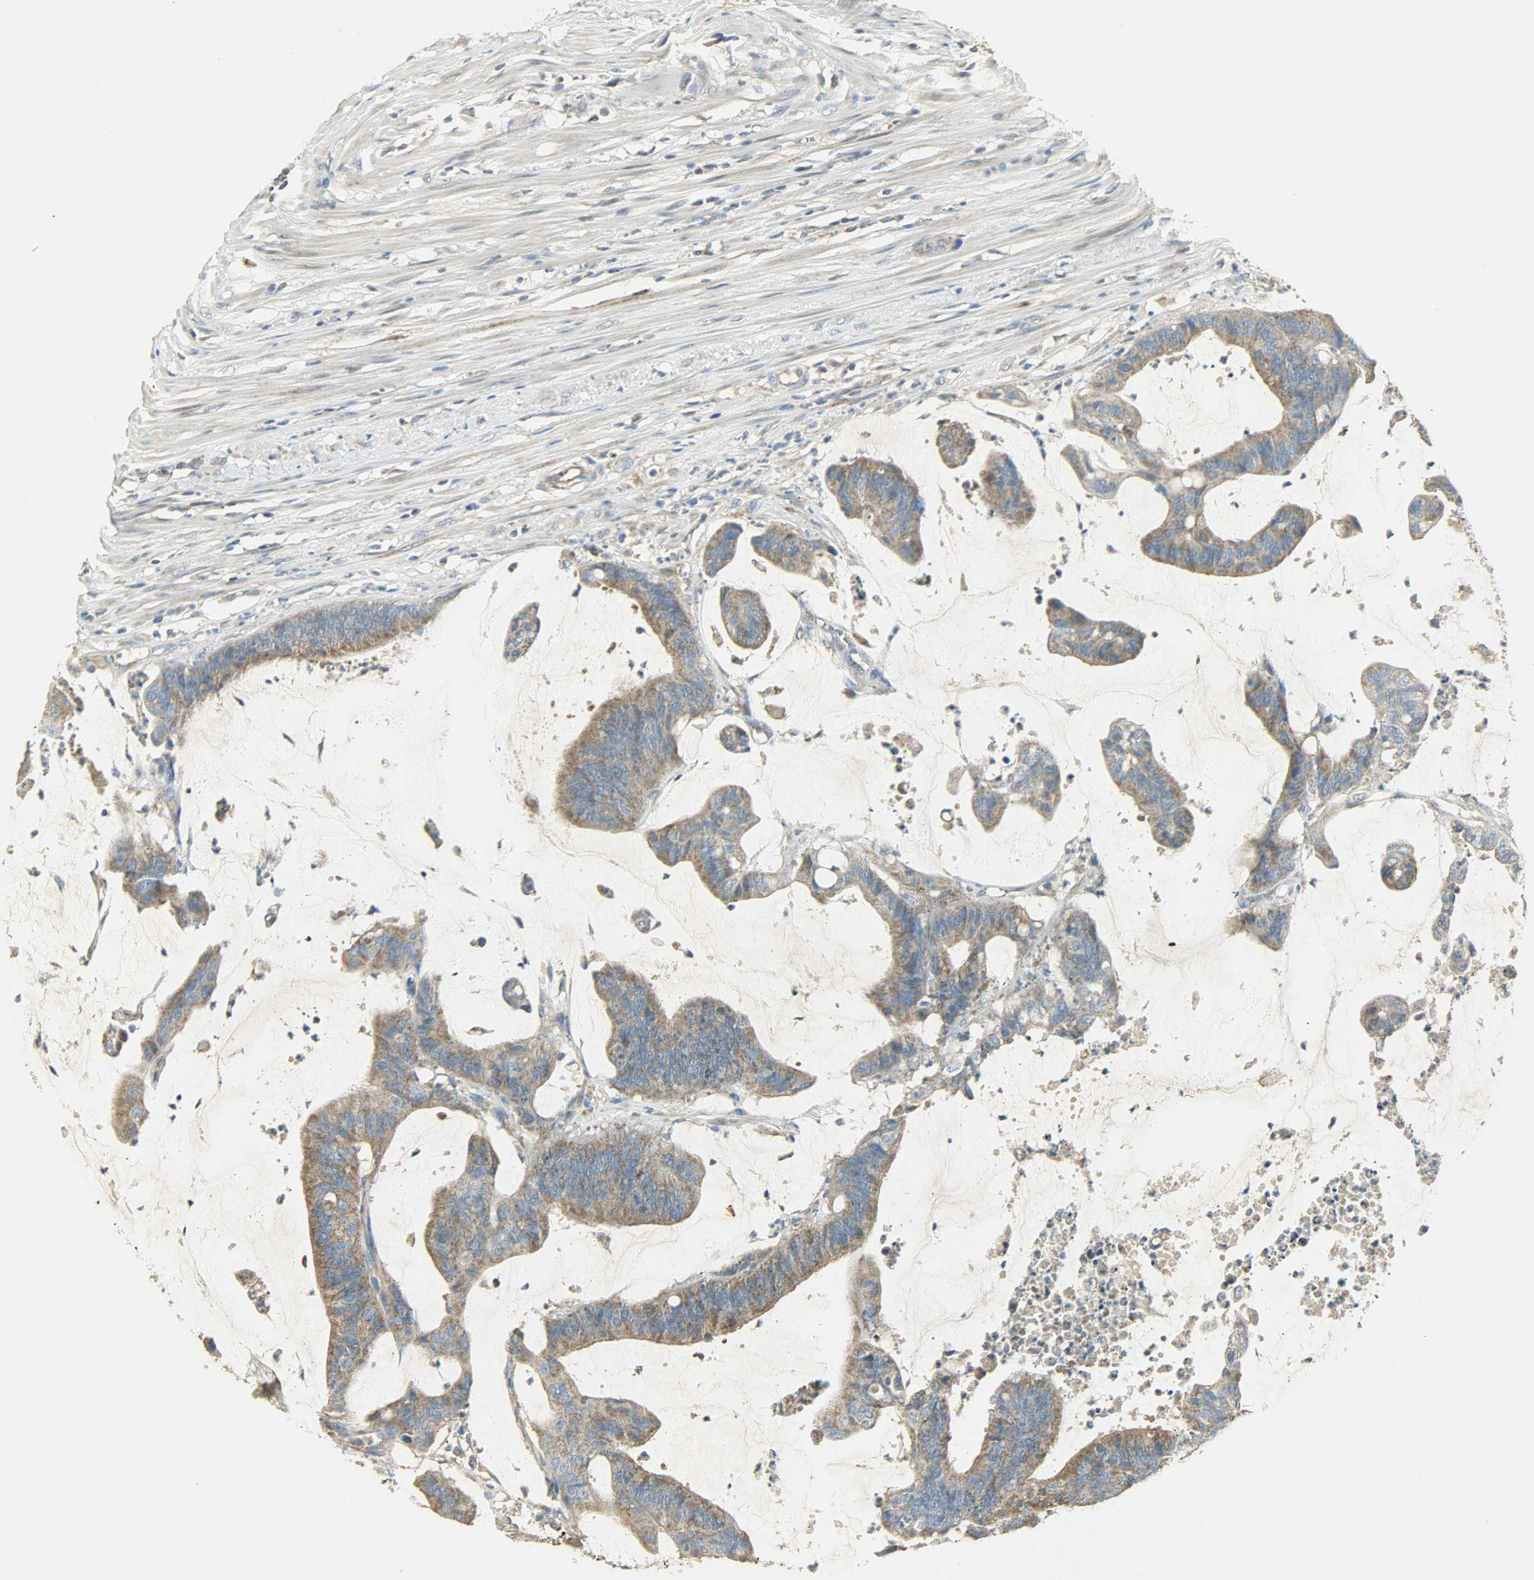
{"staining": {"intensity": "moderate", "quantity": ">75%", "location": "cytoplasmic/membranous"}, "tissue": "colorectal cancer", "cell_type": "Tumor cells", "image_type": "cancer", "snomed": [{"axis": "morphology", "description": "Adenocarcinoma, NOS"}, {"axis": "topography", "description": "Rectum"}], "caption": "High-magnification brightfield microscopy of adenocarcinoma (colorectal) stained with DAB (3,3'-diaminobenzidine) (brown) and counterstained with hematoxylin (blue). tumor cells exhibit moderate cytoplasmic/membranous expression is seen in about>75% of cells.", "gene": "NNT", "patient": {"sex": "female", "age": 66}}